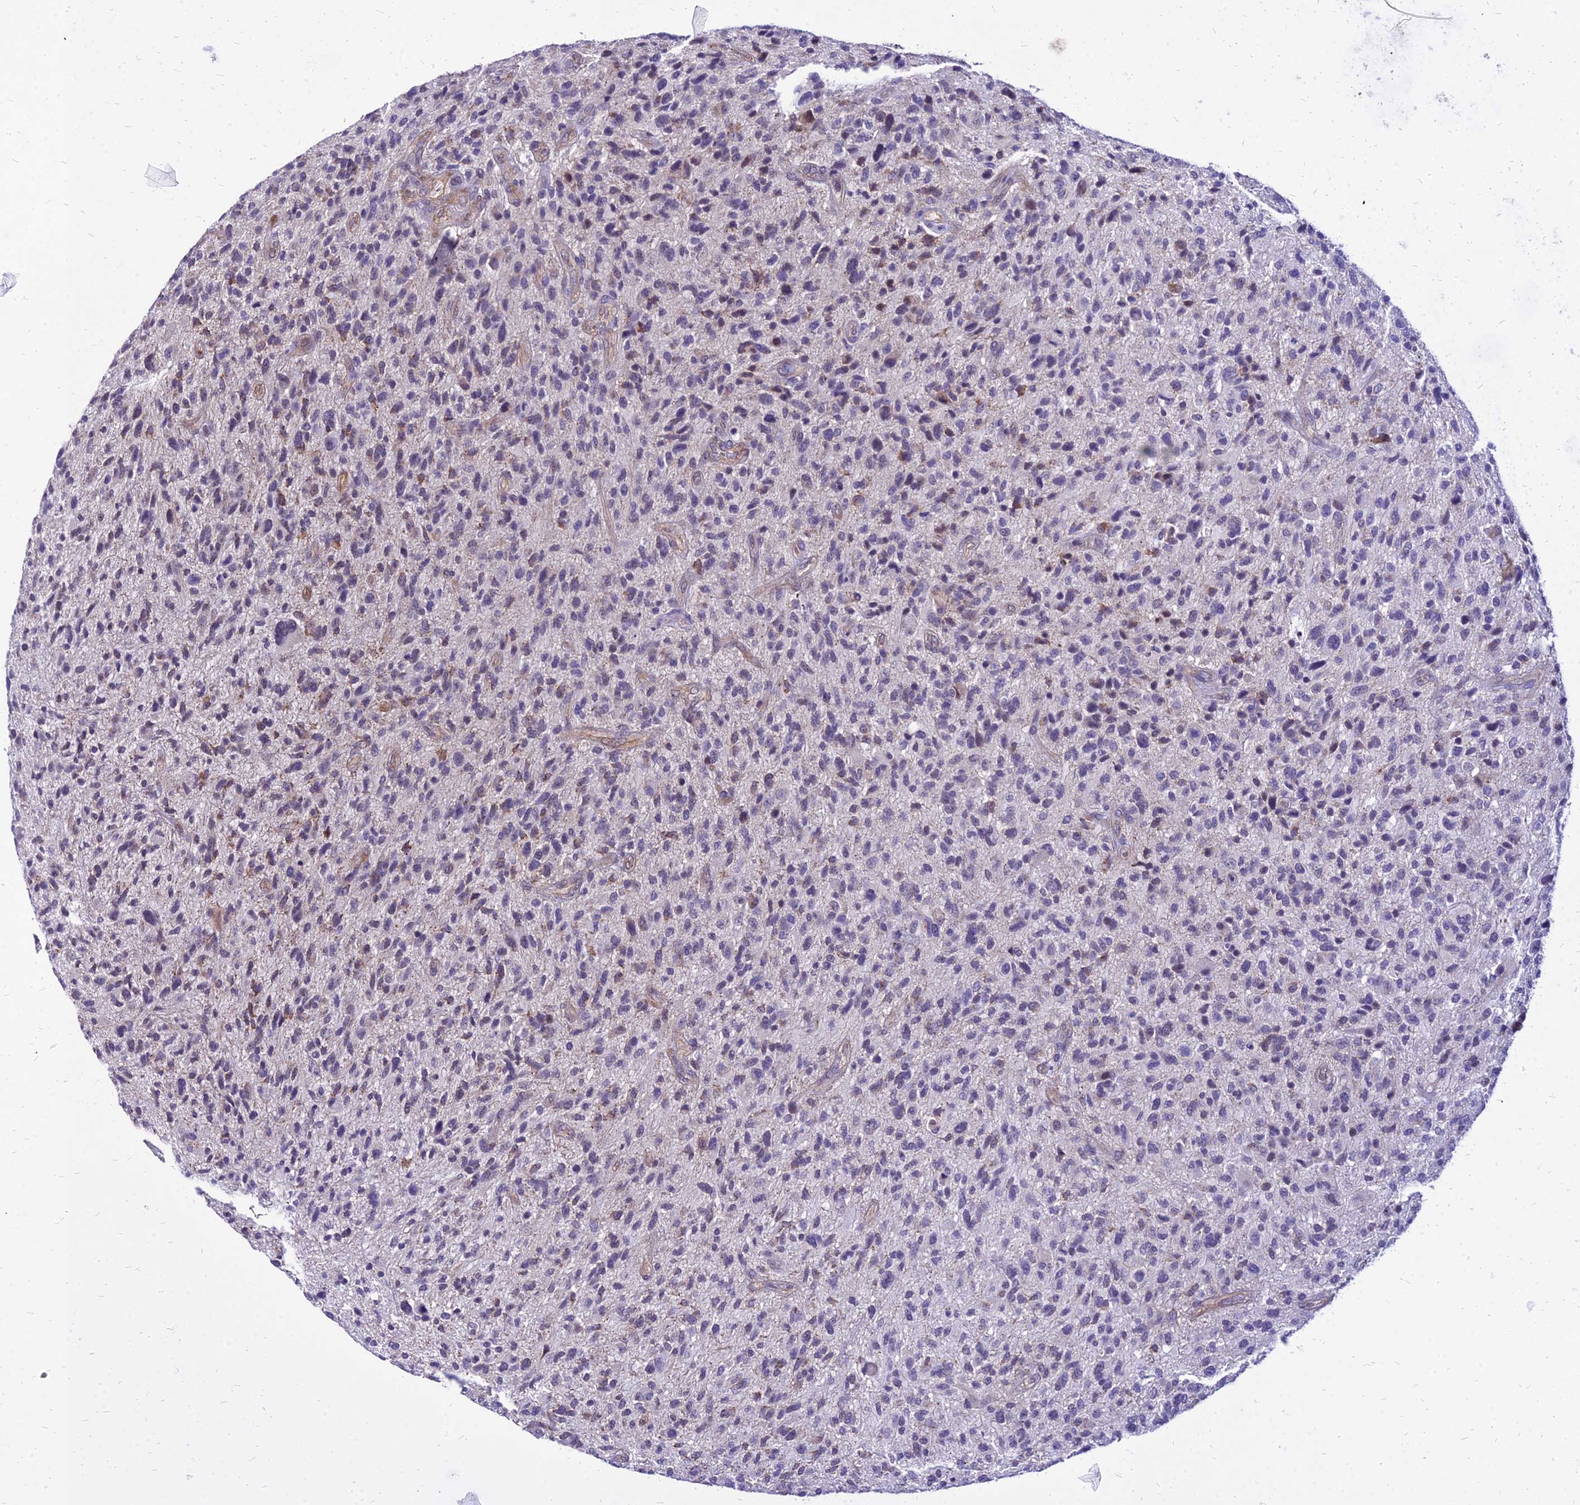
{"staining": {"intensity": "weak", "quantity": "<25%", "location": "nuclear"}, "tissue": "glioma", "cell_type": "Tumor cells", "image_type": "cancer", "snomed": [{"axis": "morphology", "description": "Glioma, malignant, High grade"}, {"axis": "topography", "description": "Brain"}], "caption": "DAB (3,3'-diaminobenzidine) immunohistochemical staining of malignant glioma (high-grade) displays no significant staining in tumor cells. Brightfield microscopy of immunohistochemistry stained with DAB (3,3'-diaminobenzidine) (brown) and hematoxylin (blue), captured at high magnification.", "gene": "YEATS2", "patient": {"sex": "male", "age": 47}}